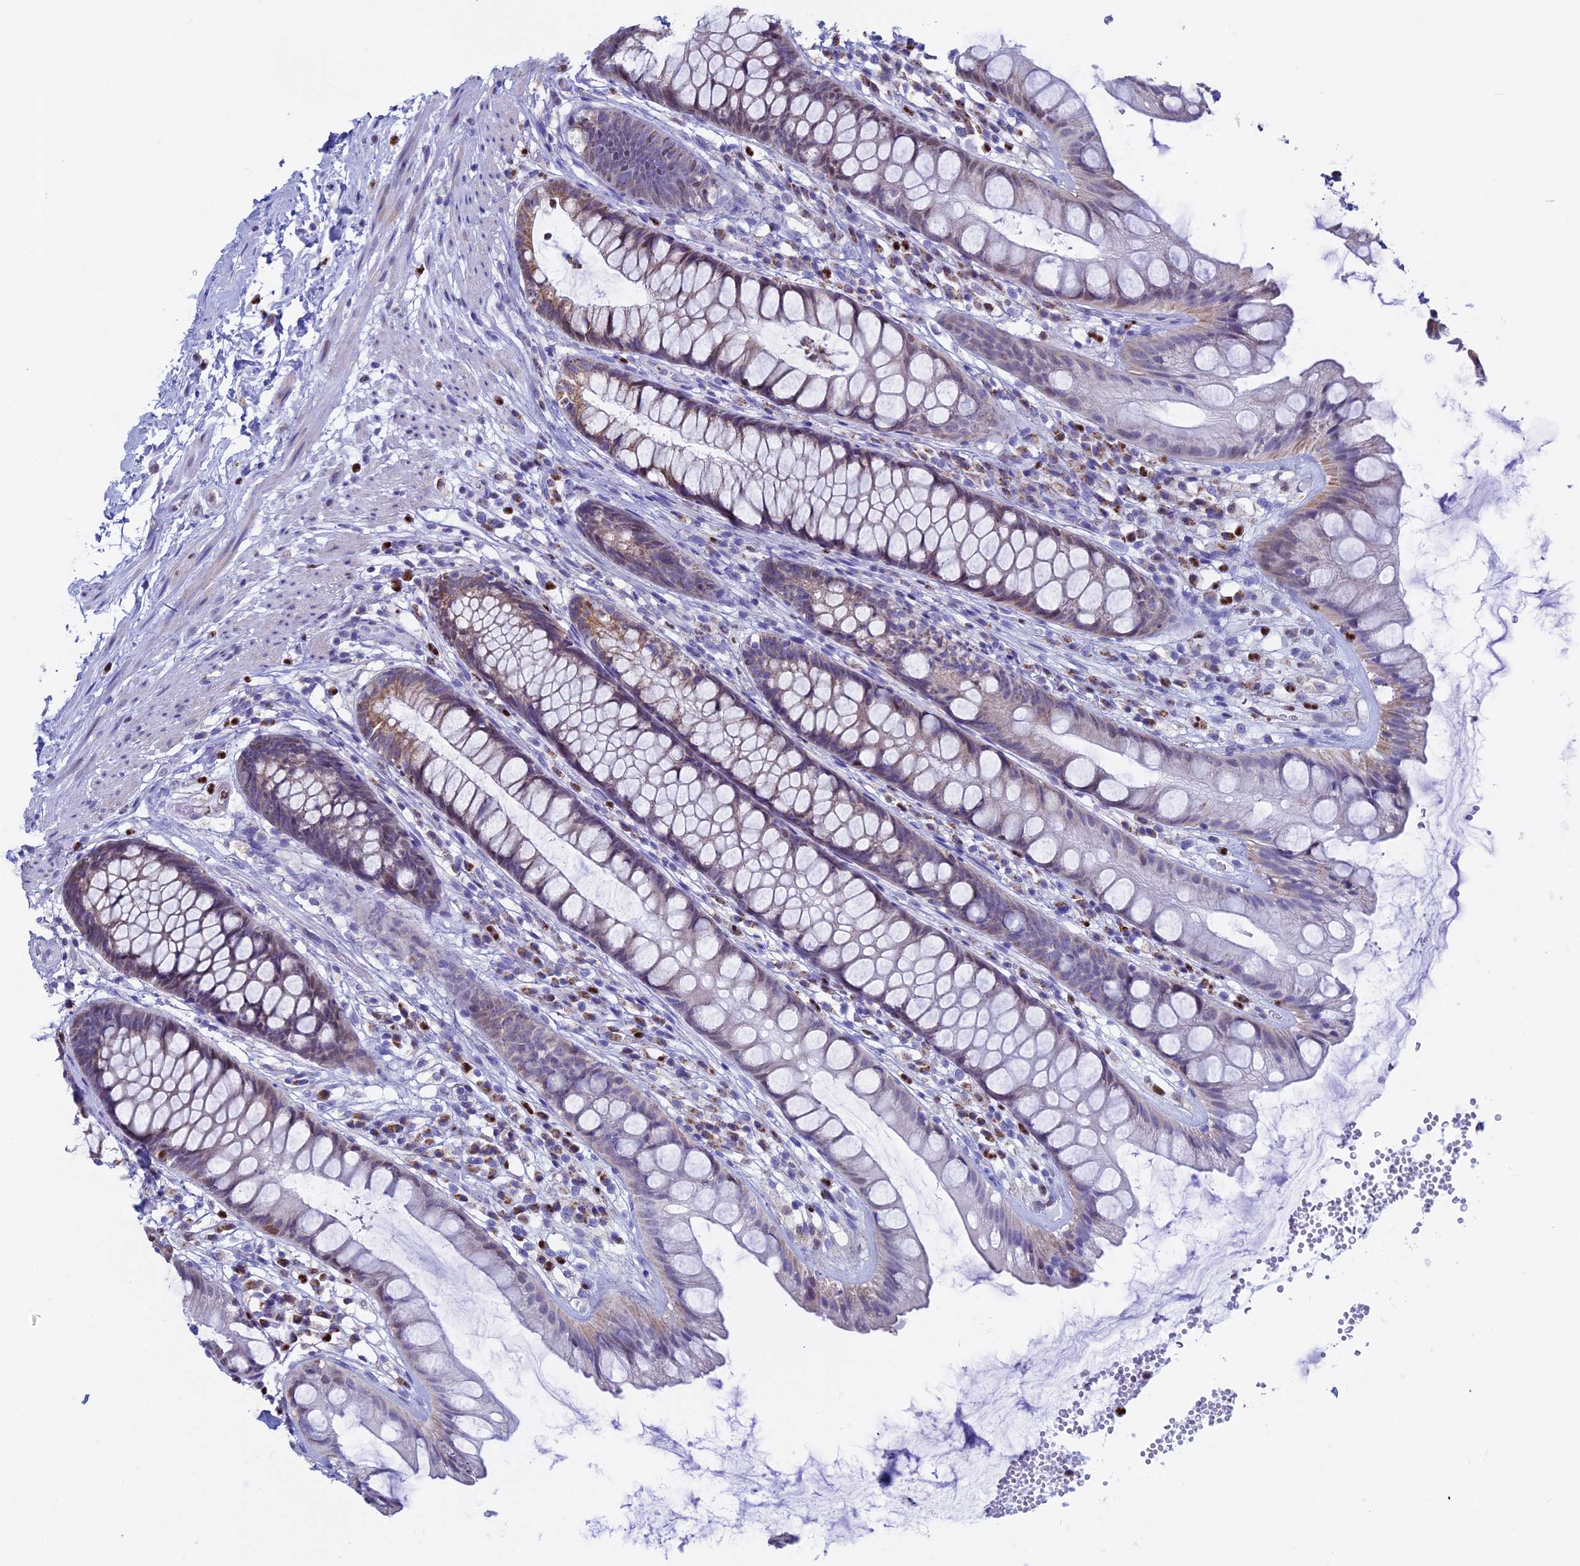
{"staining": {"intensity": "moderate", "quantity": "<25%", "location": "cytoplasmic/membranous"}, "tissue": "rectum", "cell_type": "Glandular cells", "image_type": "normal", "snomed": [{"axis": "morphology", "description": "Normal tissue, NOS"}, {"axis": "topography", "description": "Rectum"}], "caption": "Normal rectum displays moderate cytoplasmic/membranous staining in approximately <25% of glandular cells.", "gene": "ACSS1", "patient": {"sex": "male", "age": 74}}